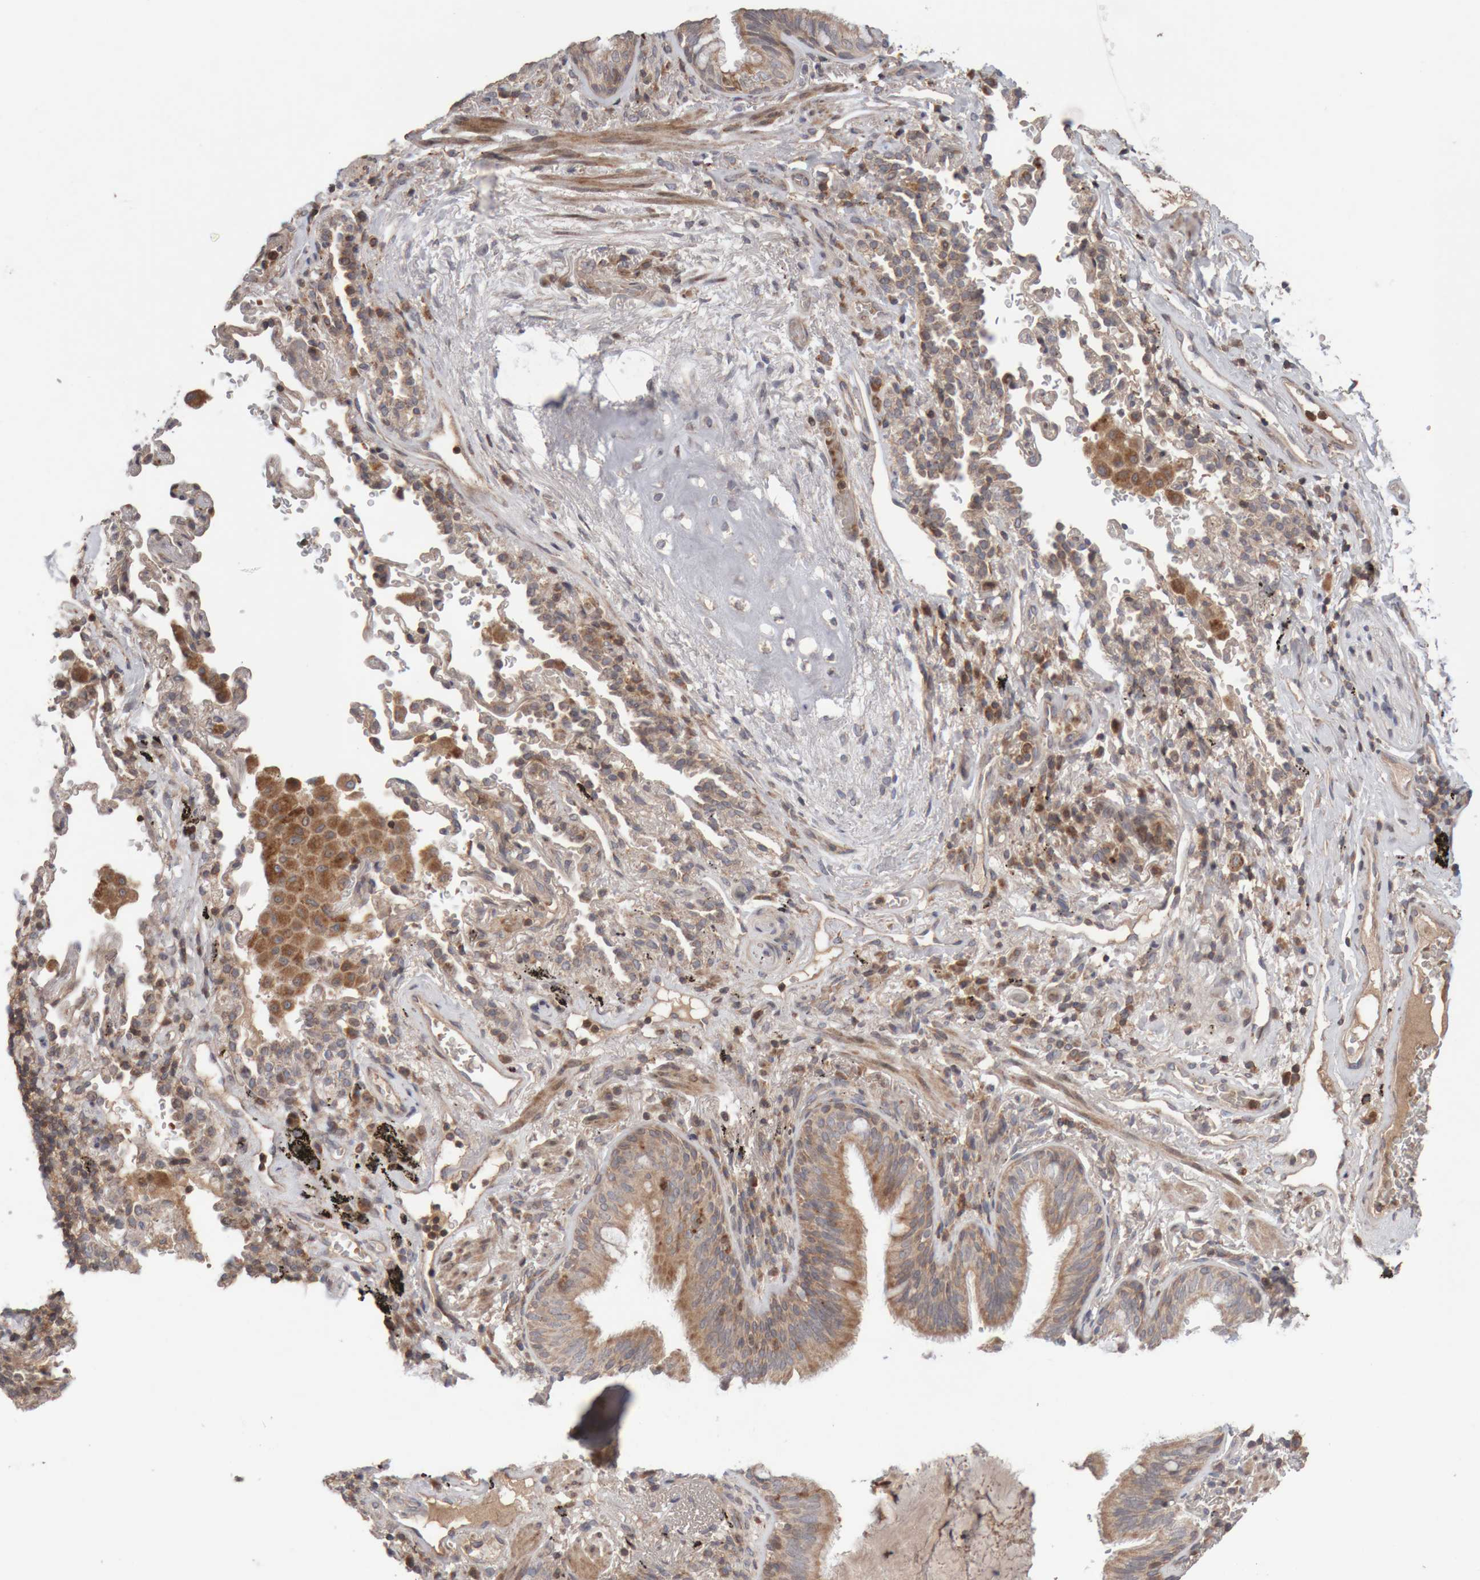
{"staining": {"intensity": "moderate", "quantity": ">75%", "location": "cytoplasmic/membranous"}, "tissue": "bronchus", "cell_type": "Respiratory epithelial cells", "image_type": "normal", "snomed": [{"axis": "morphology", "description": "Normal tissue, NOS"}, {"axis": "morphology", "description": "Inflammation, NOS"}, {"axis": "topography", "description": "Bronchus"}], "caption": "Immunohistochemistry (IHC) of unremarkable bronchus exhibits medium levels of moderate cytoplasmic/membranous staining in about >75% of respiratory epithelial cells.", "gene": "KIF21B", "patient": {"sex": "male", "age": 69}}